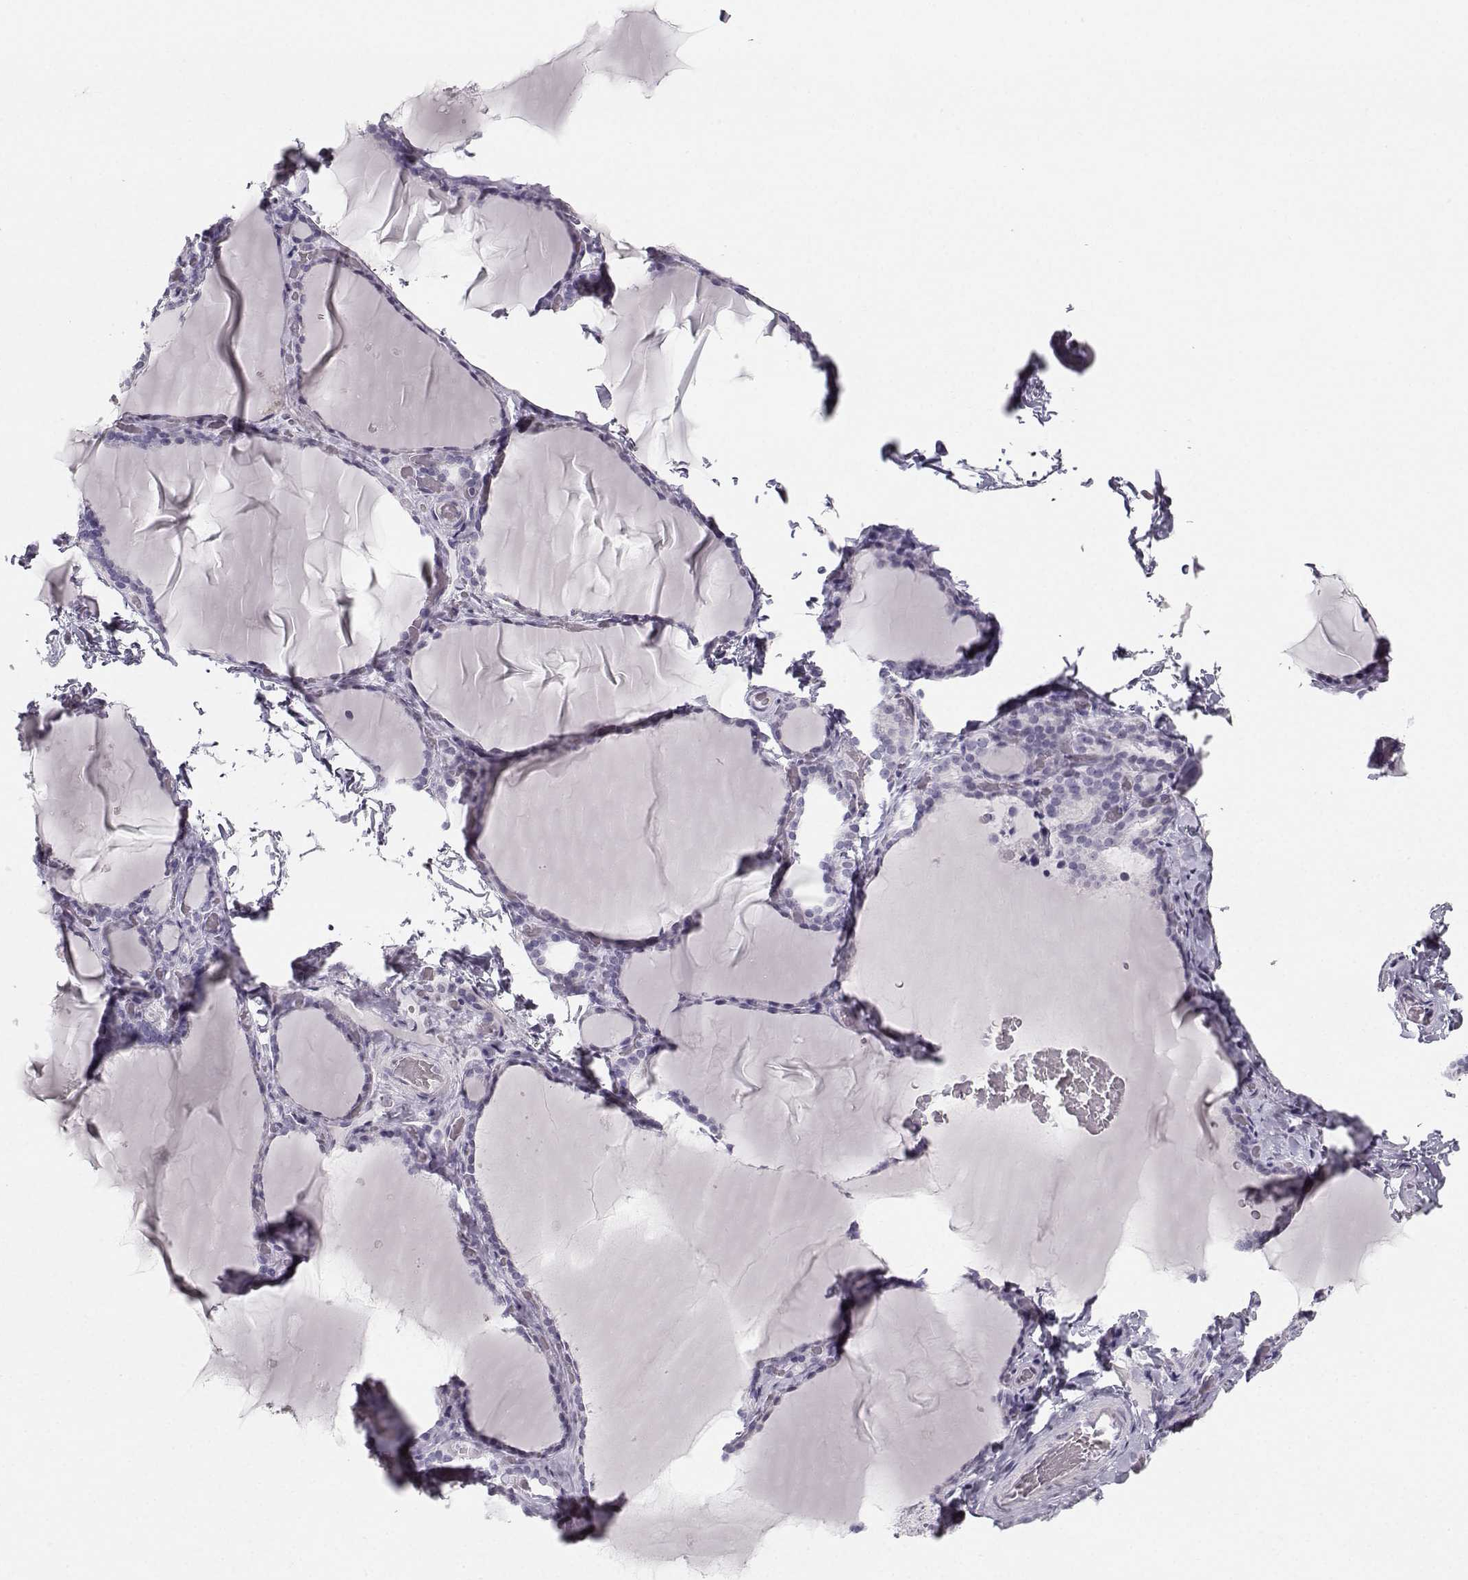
{"staining": {"intensity": "negative", "quantity": "none", "location": "none"}, "tissue": "thyroid gland", "cell_type": "Glandular cells", "image_type": "normal", "snomed": [{"axis": "morphology", "description": "Normal tissue, NOS"}, {"axis": "morphology", "description": "Hyperplasia, NOS"}, {"axis": "topography", "description": "Thyroid gland"}], "caption": "A photomicrograph of human thyroid gland is negative for staining in glandular cells. Brightfield microscopy of immunohistochemistry (IHC) stained with DAB (brown) and hematoxylin (blue), captured at high magnification.", "gene": "CASR", "patient": {"sex": "female", "age": 27}}